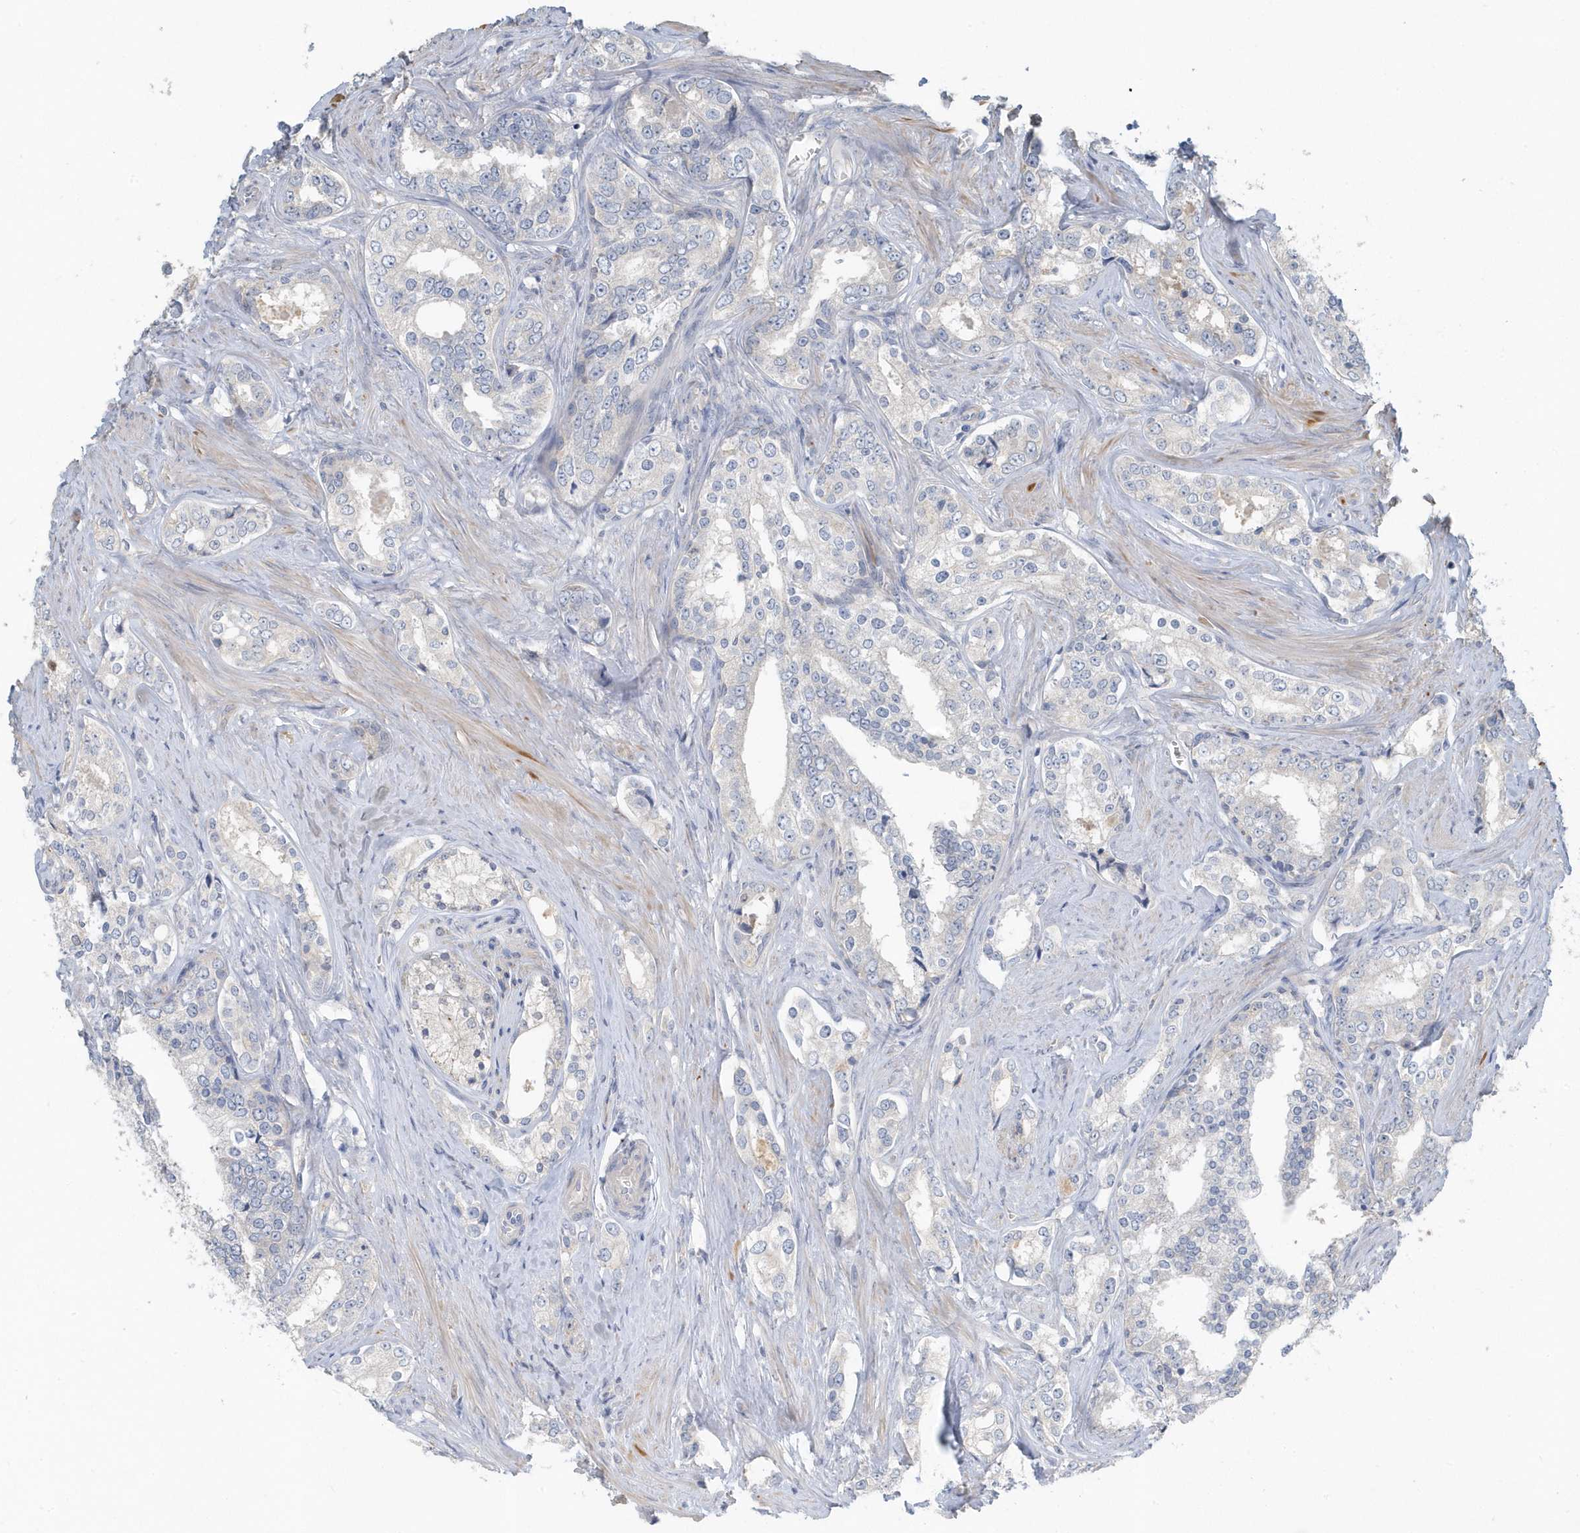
{"staining": {"intensity": "negative", "quantity": "none", "location": "none"}, "tissue": "prostate cancer", "cell_type": "Tumor cells", "image_type": "cancer", "snomed": [{"axis": "morphology", "description": "Adenocarcinoma, High grade"}, {"axis": "topography", "description": "Prostate"}], "caption": "This is an IHC histopathology image of human prostate cancer. There is no positivity in tumor cells.", "gene": "USP53", "patient": {"sex": "male", "age": 66}}